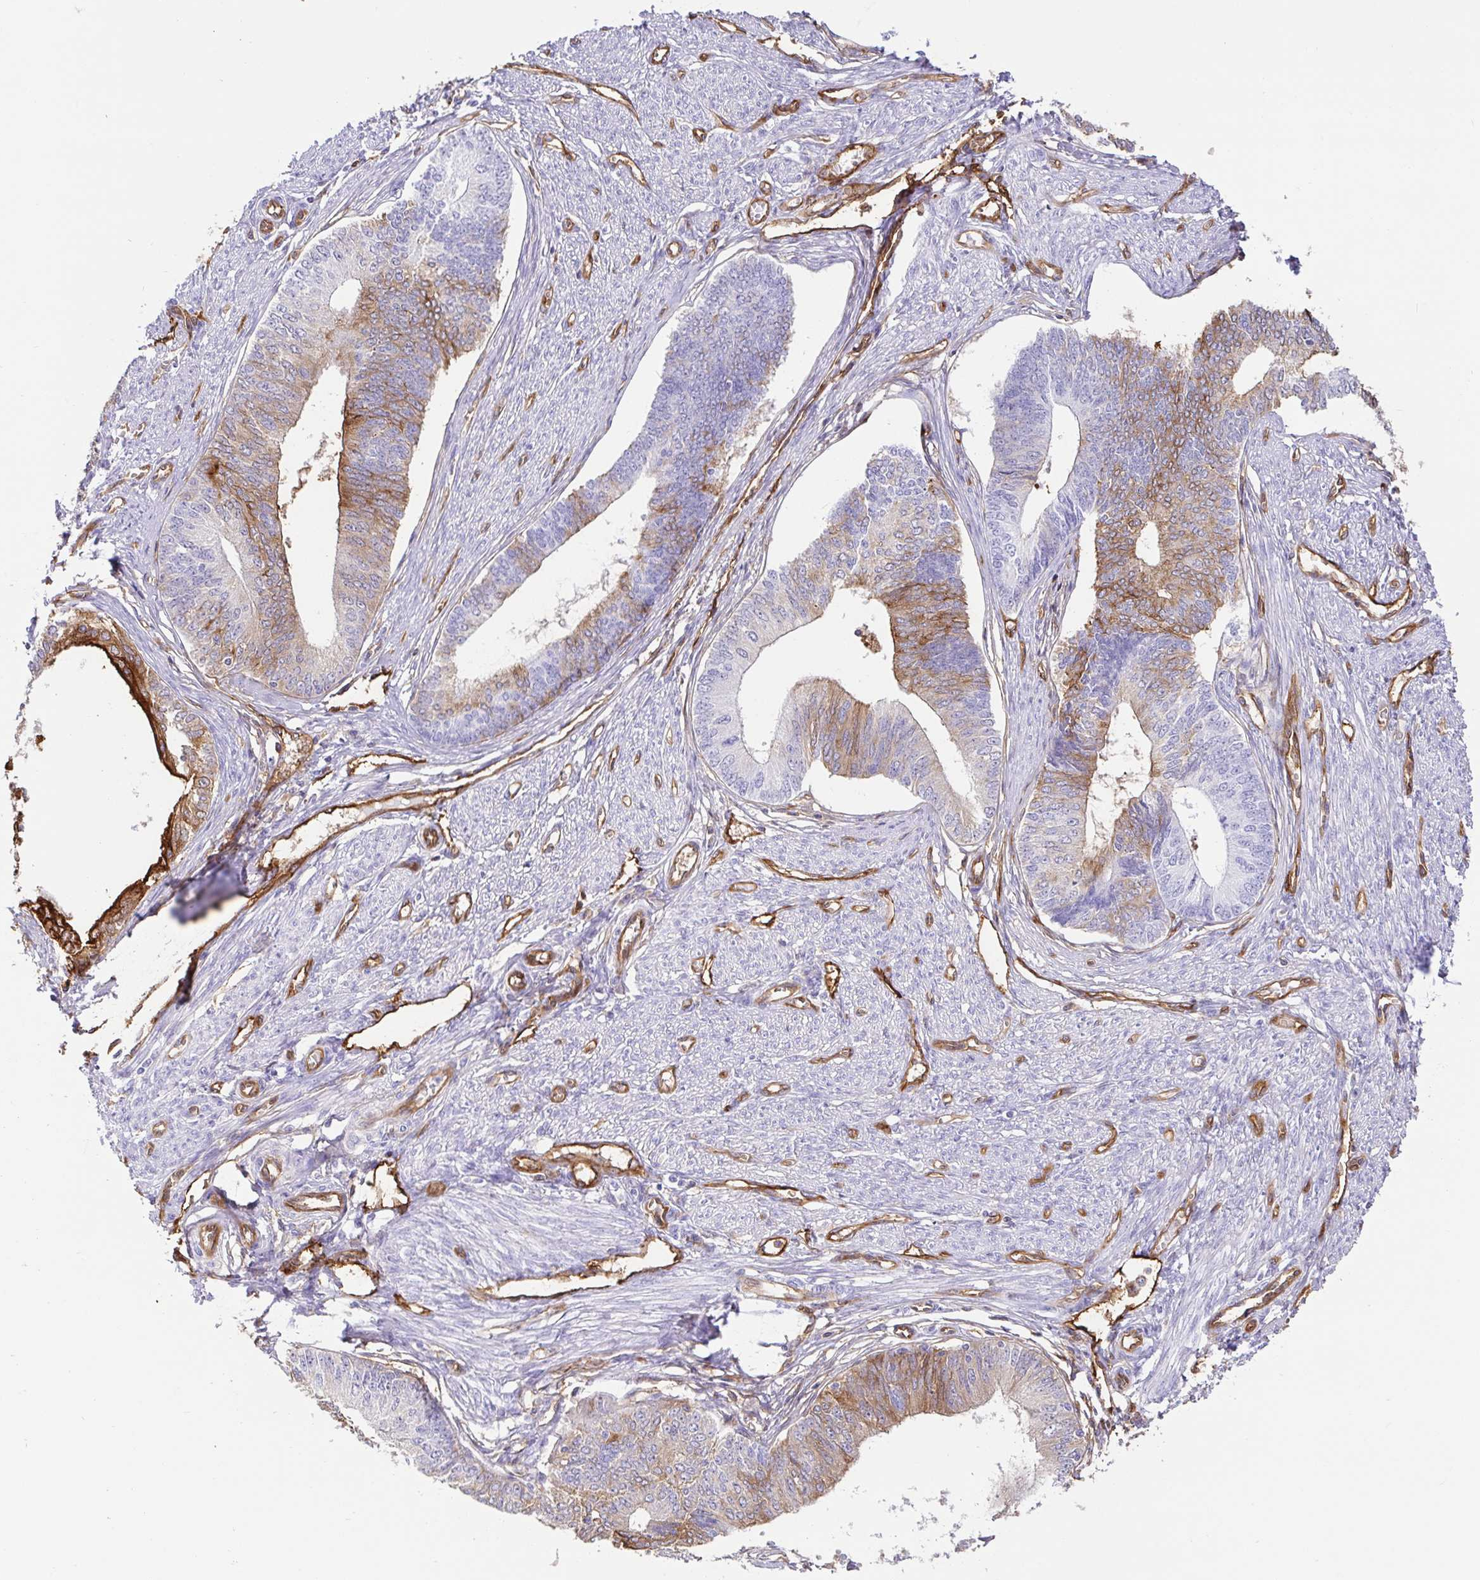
{"staining": {"intensity": "moderate", "quantity": "<25%", "location": "cytoplasmic/membranous"}, "tissue": "endometrial cancer", "cell_type": "Tumor cells", "image_type": "cancer", "snomed": [{"axis": "morphology", "description": "Adenocarcinoma, NOS"}, {"axis": "topography", "description": "Endometrium"}], "caption": "DAB immunohistochemical staining of human endometrial cancer (adenocarcinoma) shows moderate cytoplasmic/membranous protein staining in approximately <25% of tumor cells.", "gene": "ANXA2", "patient": {"sex": "female", "age": 68}}